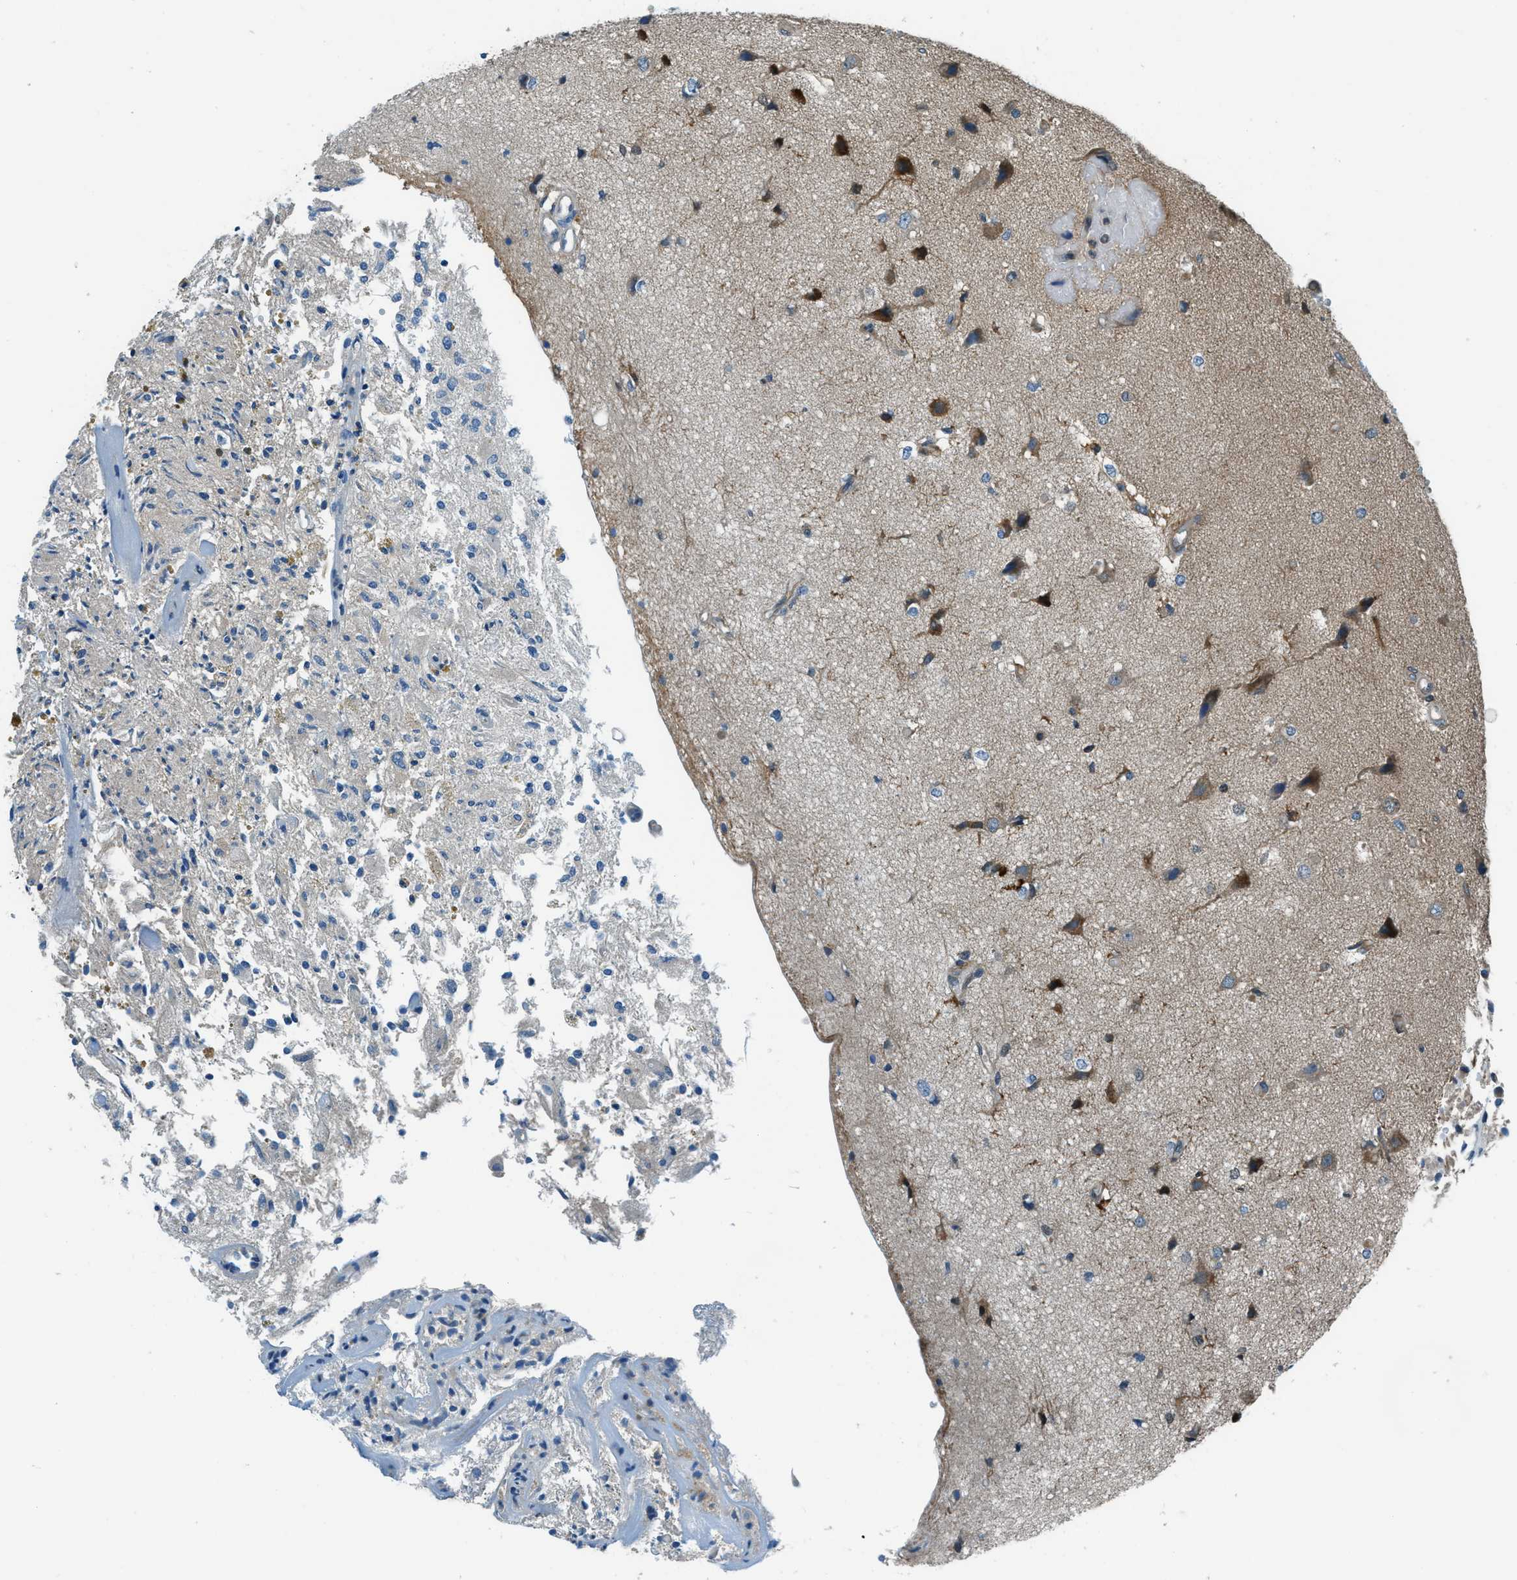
{"staining": {"intensity": "negative", "quantity": "none", "location": "none"}, "tissue": "glioma", "cell_type": "Tumor cells", "image_type": "cancer", "snomed": [{"axis": "morphology", "description": "Glioma, malignant, High grade"}, {"axis": "topography", "description": "Brain"}], "caption": "Tumor cells are negative for brown protein staining in malignant glioma (high-grade).", "gene": "HEBP2", "patient": {"sex": "female", "age": 59}}